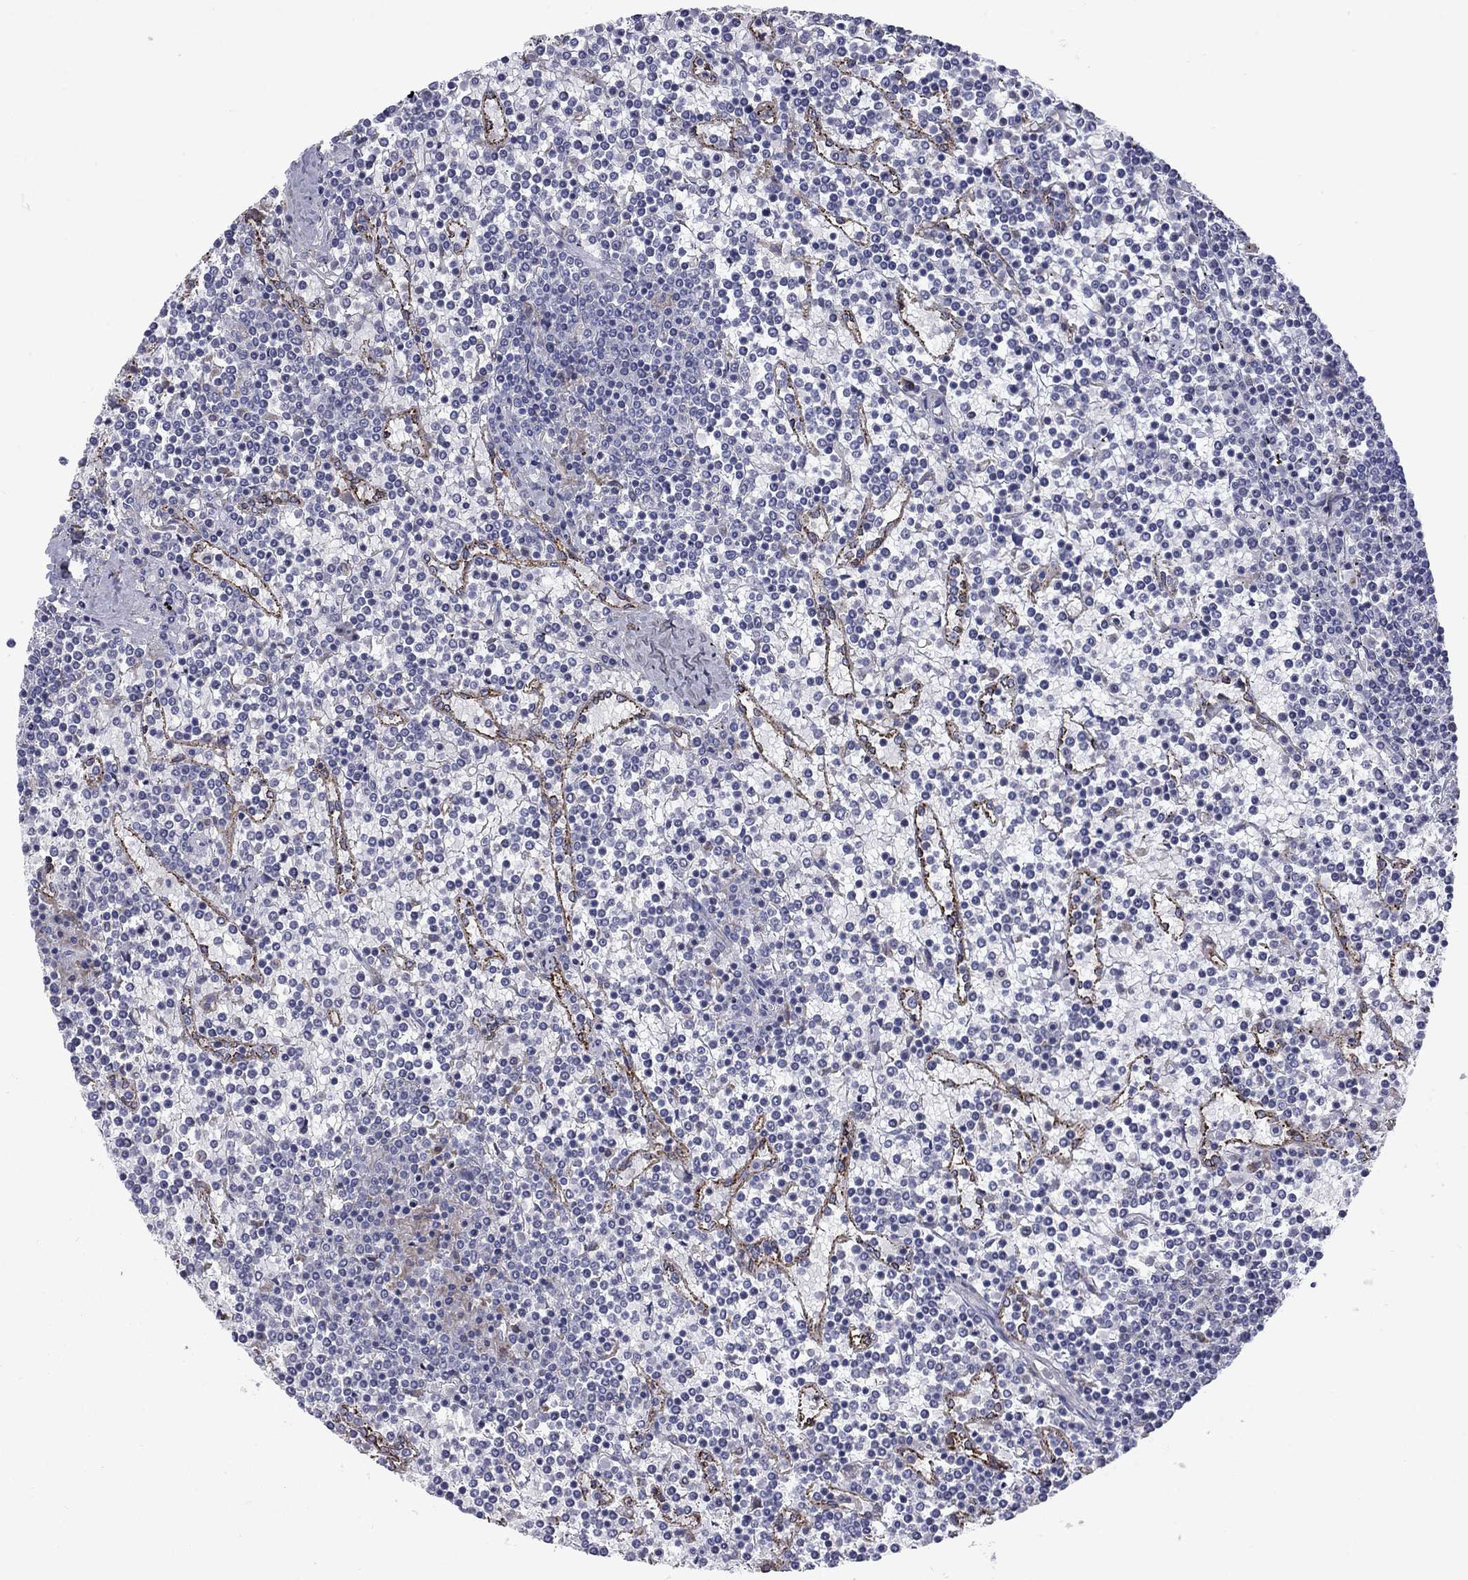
{"staining": {"intensity": "negative", "quantity": "none", "location": "none"}, "tissue": "lymphoma", "cell_type": "Tumor cells", "image_type": "cancer", "snomed": [{"axis": "morphology", "description": "Malignant lymphoma, non-Hodgkin's type, Low grade"}, {"axis": "topography", "description": "Spleen"}], "caption": "The histopathology image displays no staining of tumor cells in lymphoma. (DAB immunohistochemistry (IHC), high magnification).", "gene": "TMPRSS11A", "patient": {"sex": "female", "age": 19}}